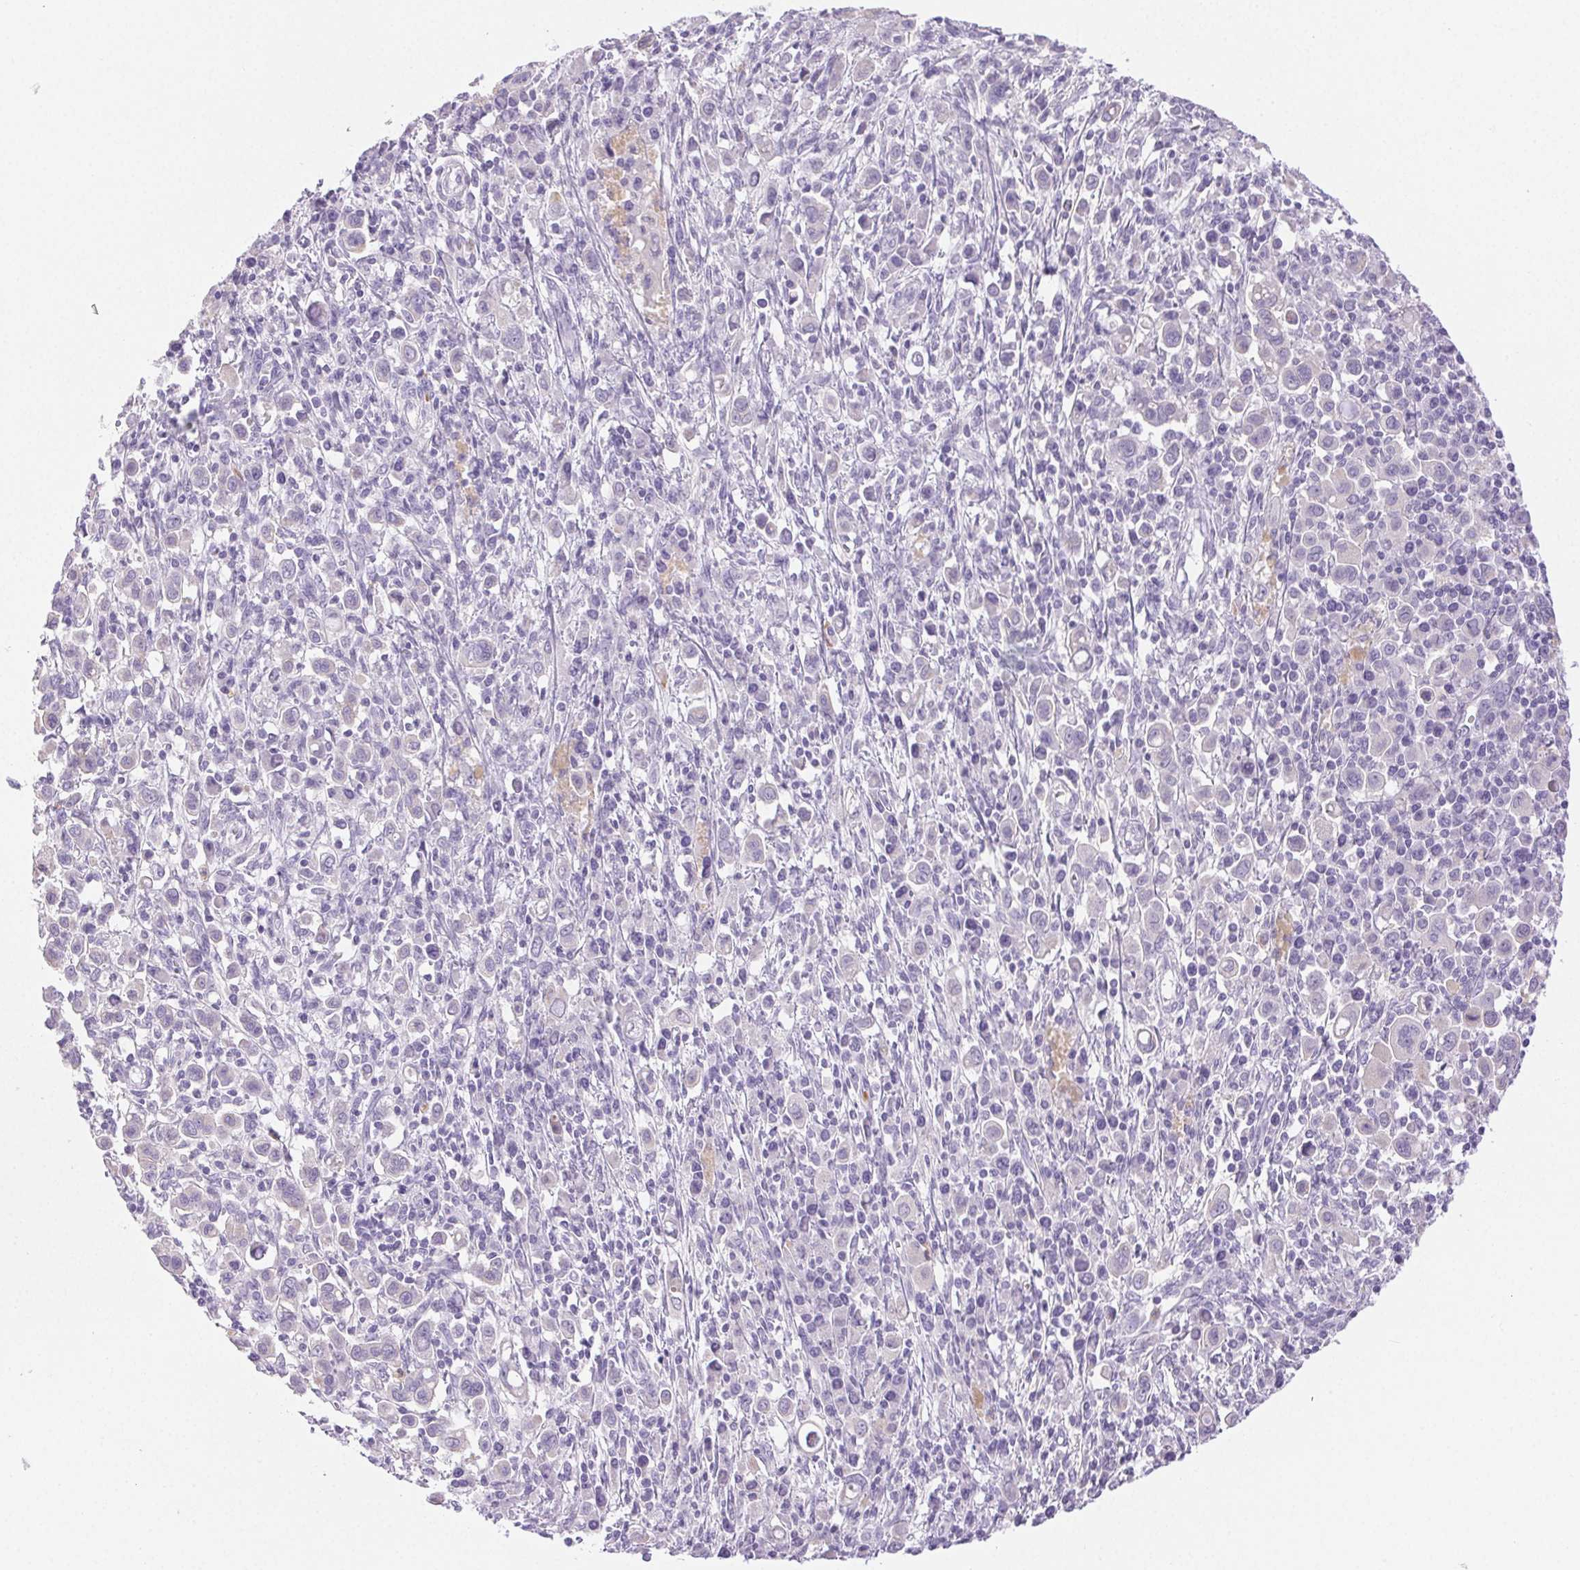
{"staining": {"intensity": "negative", "quantity": "none", "location": "none"}, "tissue": "stomach cancer", "cell_type": "Tumor cells", "image_type": "cancer", "snomed": [{"axis": "morphology", "description": "Adenocarcinoma, NOS"}, {"axis": "topography", "description": "Stomach, upper"}], "caption": "Protein analysis of adenocarcinoma (stomach) displays no significant expression in tumor cells. (DAB (3,3'-diaminobenzidine) immunohistochemistry, high magnification).", "gene": "EMX2", "patient": {"sex": "male", "age": 75}}